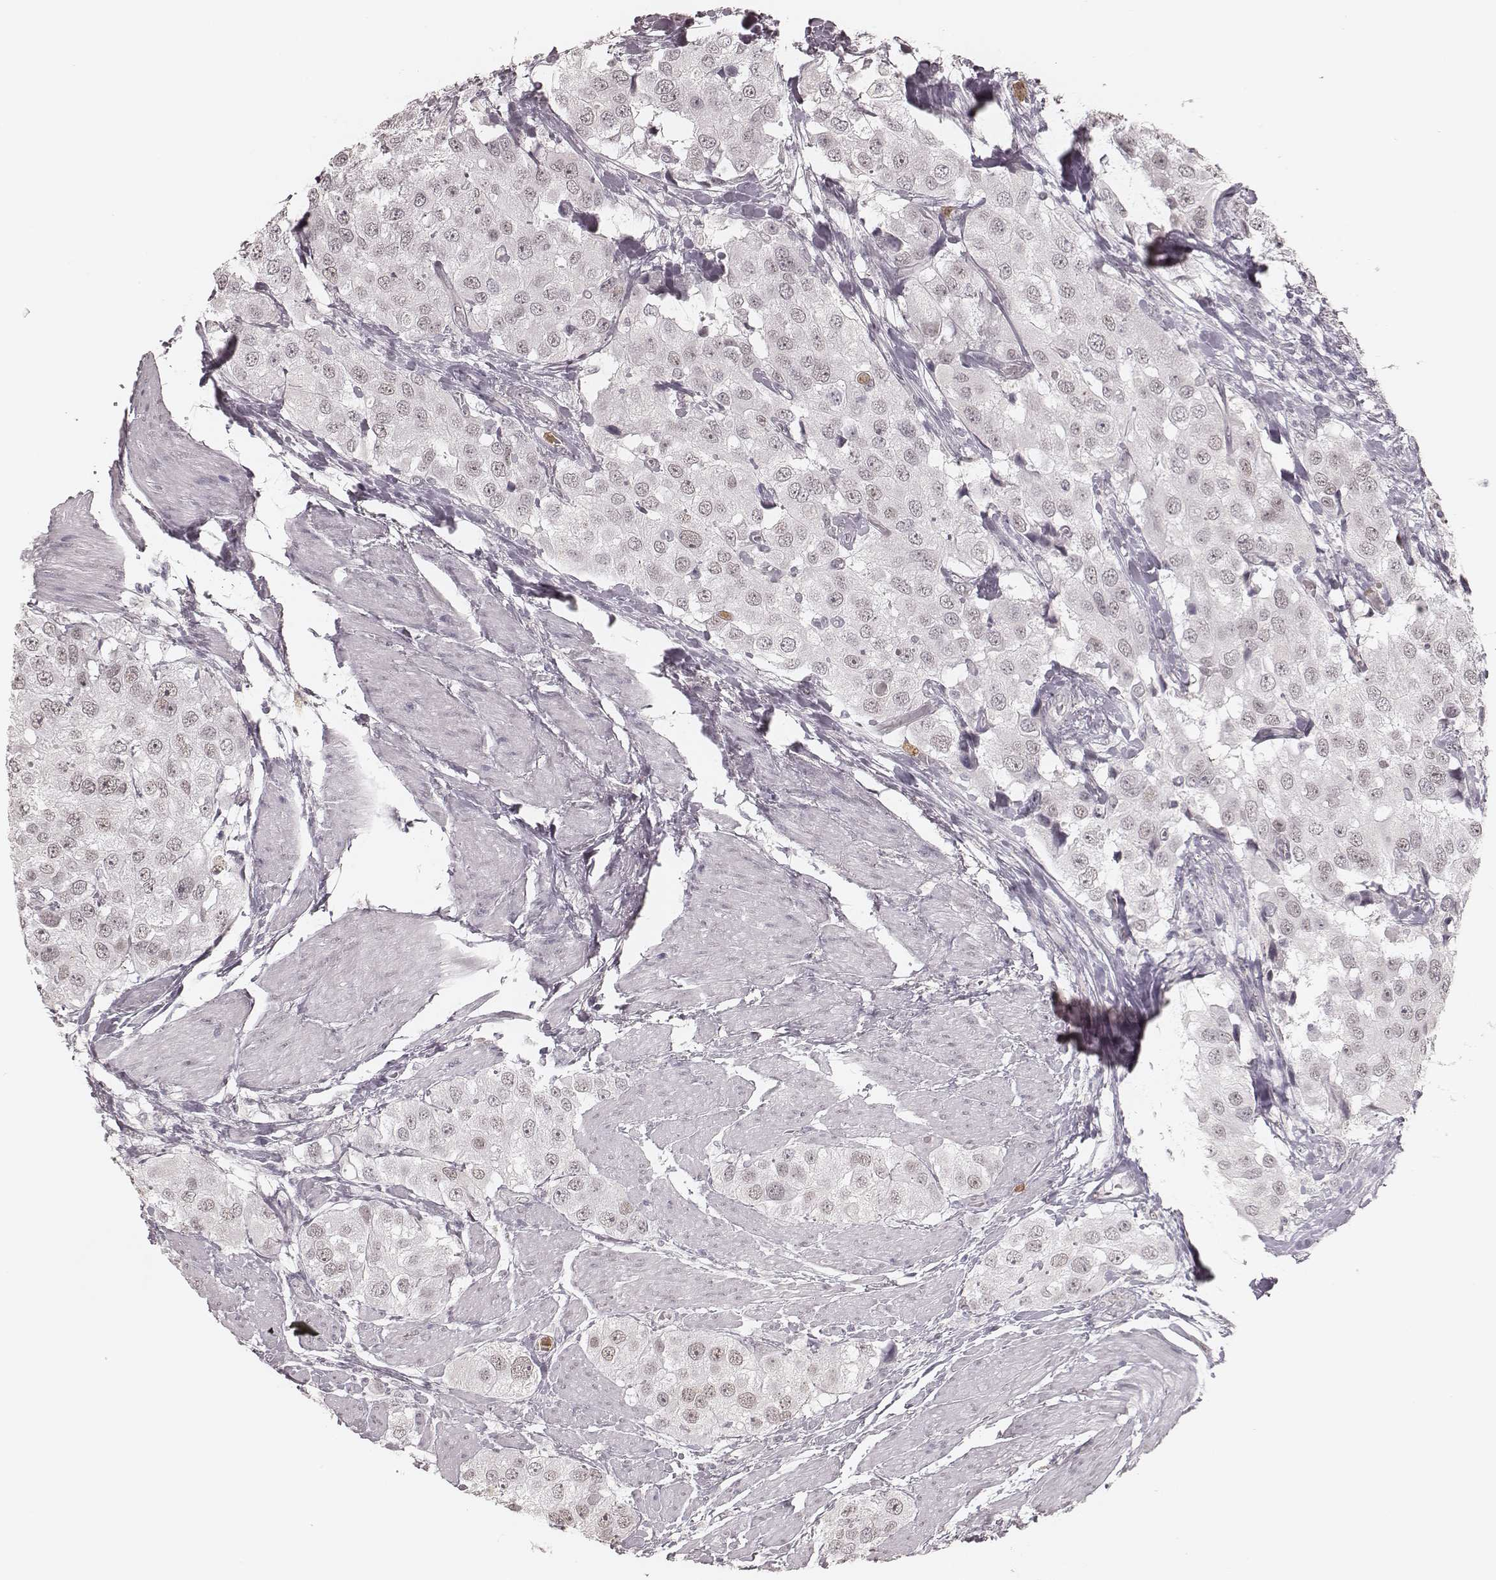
{"staining": {"intensity": "negative", "quantity": "none", "location": "none"}, "tissue": "urothelial cancer", "cell_type": "Tumor cells", "image_type": "cancer", "snomed": [{"axis": "morphology", "description": "Urothelial carcinoma, High grade"}, {"axis": "topography", "description": "Urinary bladder"}], "caption": "DAB (3,3'-diaminobenzidine) immunohistochemical staining of urothelial cancer demonstrates no significant staining in tumor cells.", "gene": "KITLG", "patient": {"sex": "female", "age": 64}}